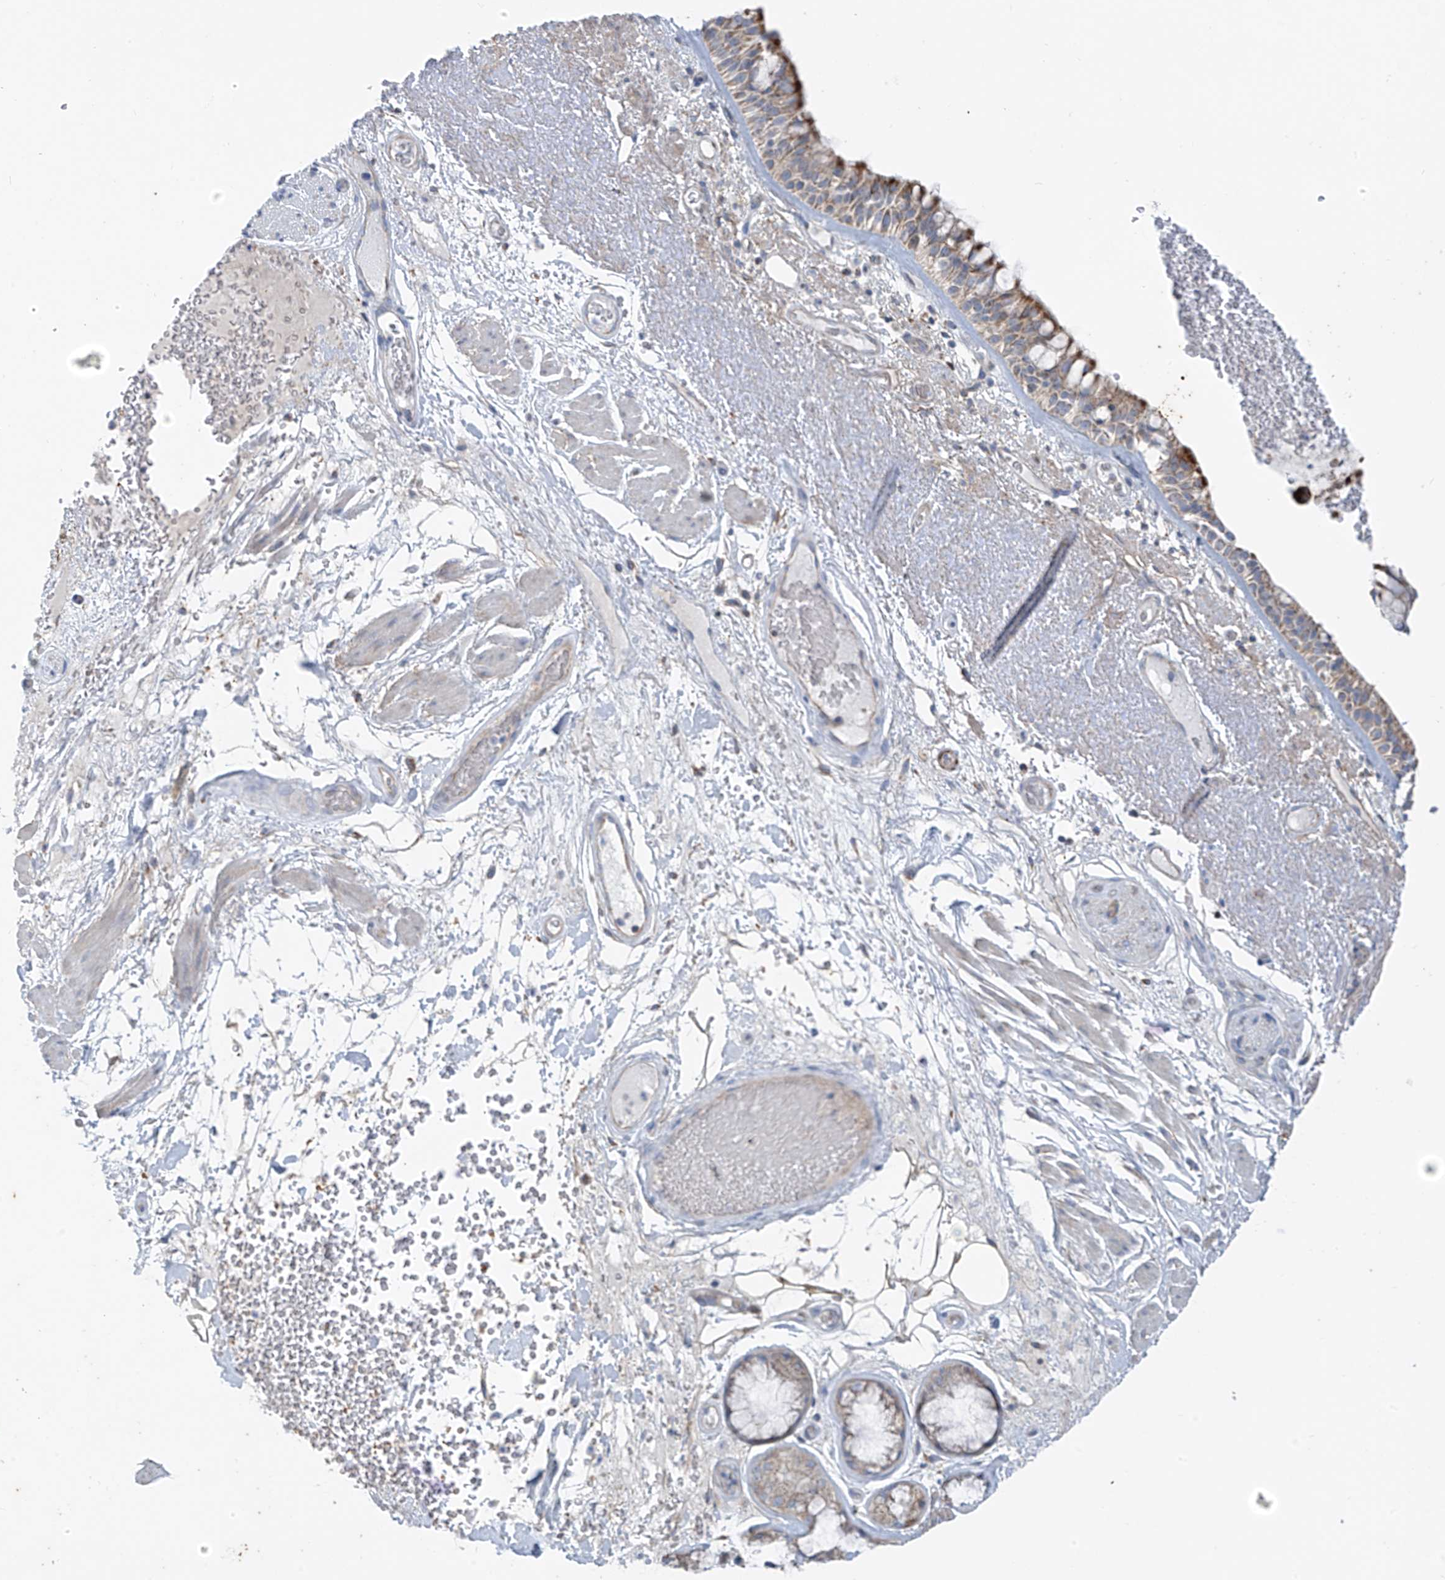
{"staining": {"intensity": "moderate", "quantity": ">75%", "location": "cytoplasmic/membranous"}, "tissue": "bronchus", "cell_type": "Respiratory epithelial cells", "image_type": "normal", "snomed": [{"axis": "morphology", "description": "Normal tissue, NOS"}, {"axis": "morphology", "description": "Squamous cell carcinoma, NOS"}, {"axis": "topography", "description": "Lymph node"}, {"axis": "topography", "description": "Bronchus"}, {"axis": "topography", "description": "Lung"}], "caption": "Bronchus stained with IHC reveals moderate cytoplasmic/membranous staining in approximately >75% of respiratory epithelial cells. Nuclei are stained in blue.", "gene": "EOMES", "patient": {"sex": "male", "age": 66}}